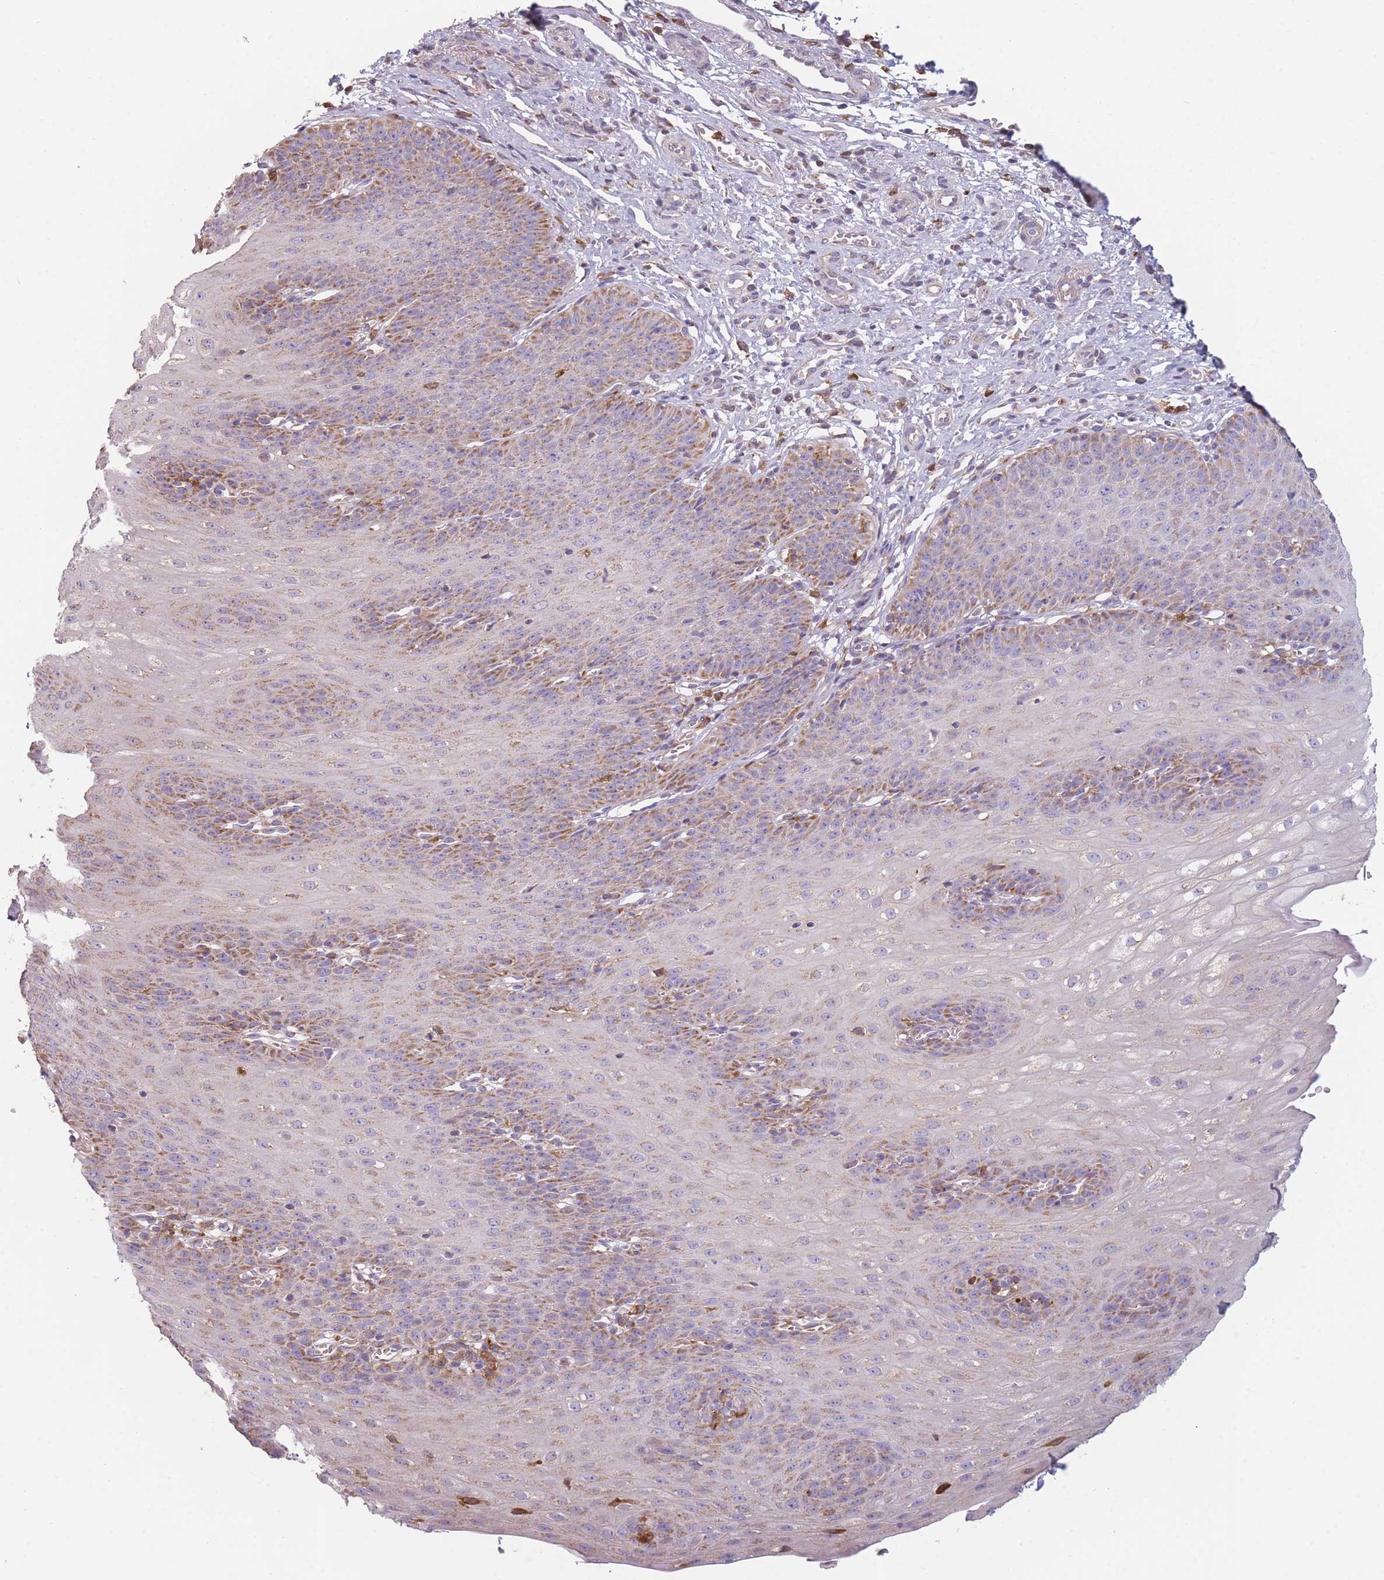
{"staining": {"intensity": "moderate", "quantity": "25%-75%", "location": "cytoplasmic/membranous"}, "tissue": "esophagus", "cell_type": "Squamous epithelial cells", "image_type": "normal", "snomed": [{"axis": "morphology", "description": "Normal tissue, NOS"}, {"axis": "topography", "description": "Esophagus"}], "caption": "Immunohistochemistry (IHC) of unremarkable human esophagus shows medium levels of moderate cytoplasmic/membranous staining in approximately 25%-75% of squamous epithelial cells.", "gene": "PRAM1", "patient": {"sex": "male", "age": 71}}